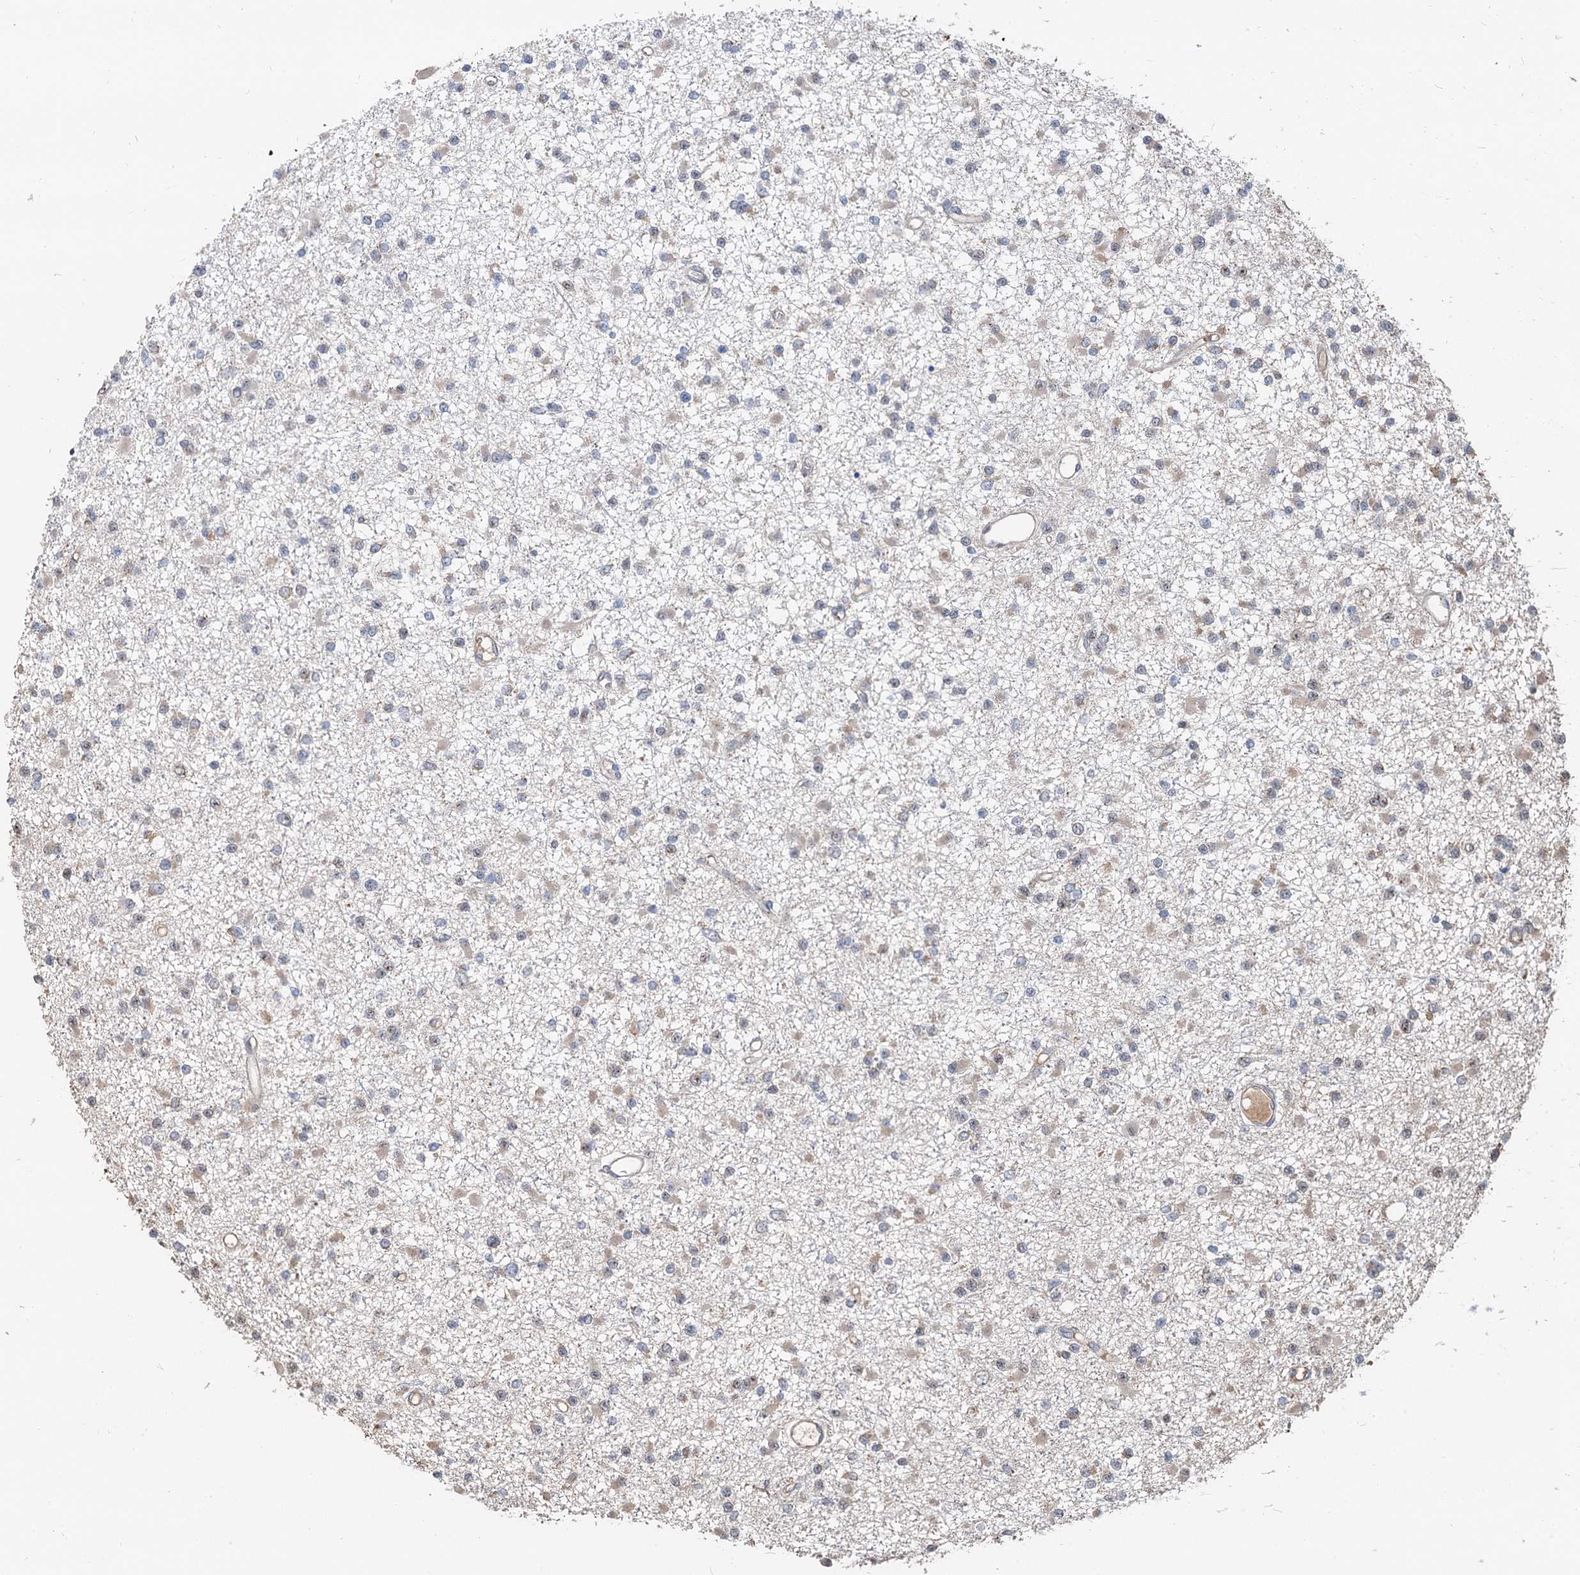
{"staining": {"intensity": "weak", "quantity": "<25%", "location": "cytoplasmic/membranous,nuclear"}, "tissue": "glioma", "cell_type": "Tumor cells", "image_type": "cancer", "snomed": [{"axis": "morphology", "description": "Glioma, malignant, Low grade"}, {"axis": "topography", "description": "Brain"}], "caption": "IHC photomicrograph of neoplastic tissue: human malignant low-grade glioma stained with DAB (3,3'-diaminobenzidine) exhibits no significant protein expression in tumor cells.", "gene": "DEXI", "patient": {"sex": "female", "age": 22}}